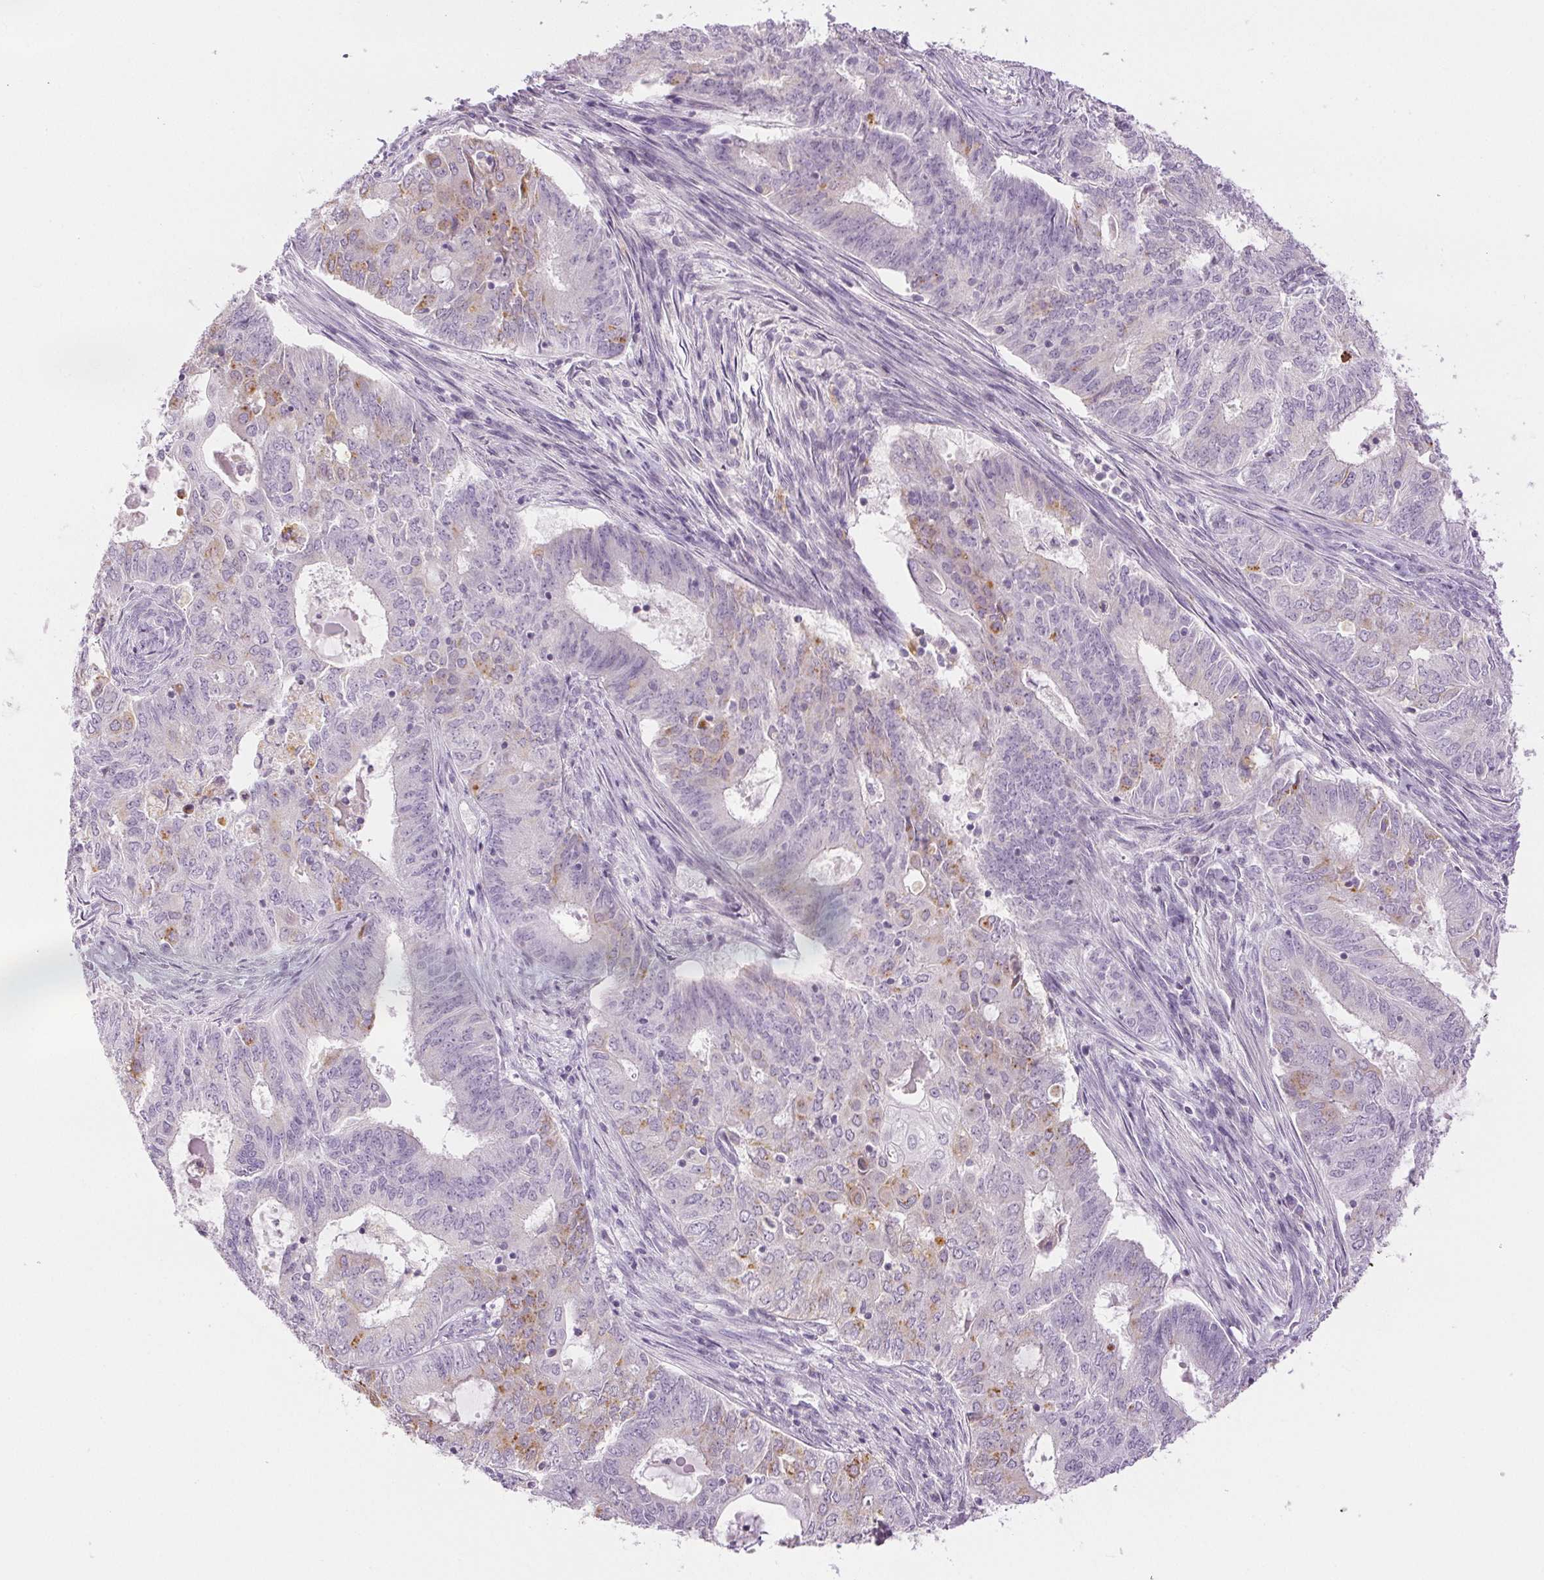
{"staining": {"intensity": "weak", "quantity": "<25%", "location": "cytoplasmic/membranous"}, "tissue": "endometrial cancer", "cell_type": "Tumor cells", "image_type": "cancer", "snomed": [{"axis": "morphology", "description": "Adenocarcinoma, NOS"}, {"axis": "topography", "description": "Endometrium"}], "caption": "A histopathology image of human endometrial adenocarcinoma is negative for staining in tumor cells. (DAB IHC with hematoxylin counter stain).", "gene": "SLC5A2", "patient": {"sex": "female", "age": 62}}